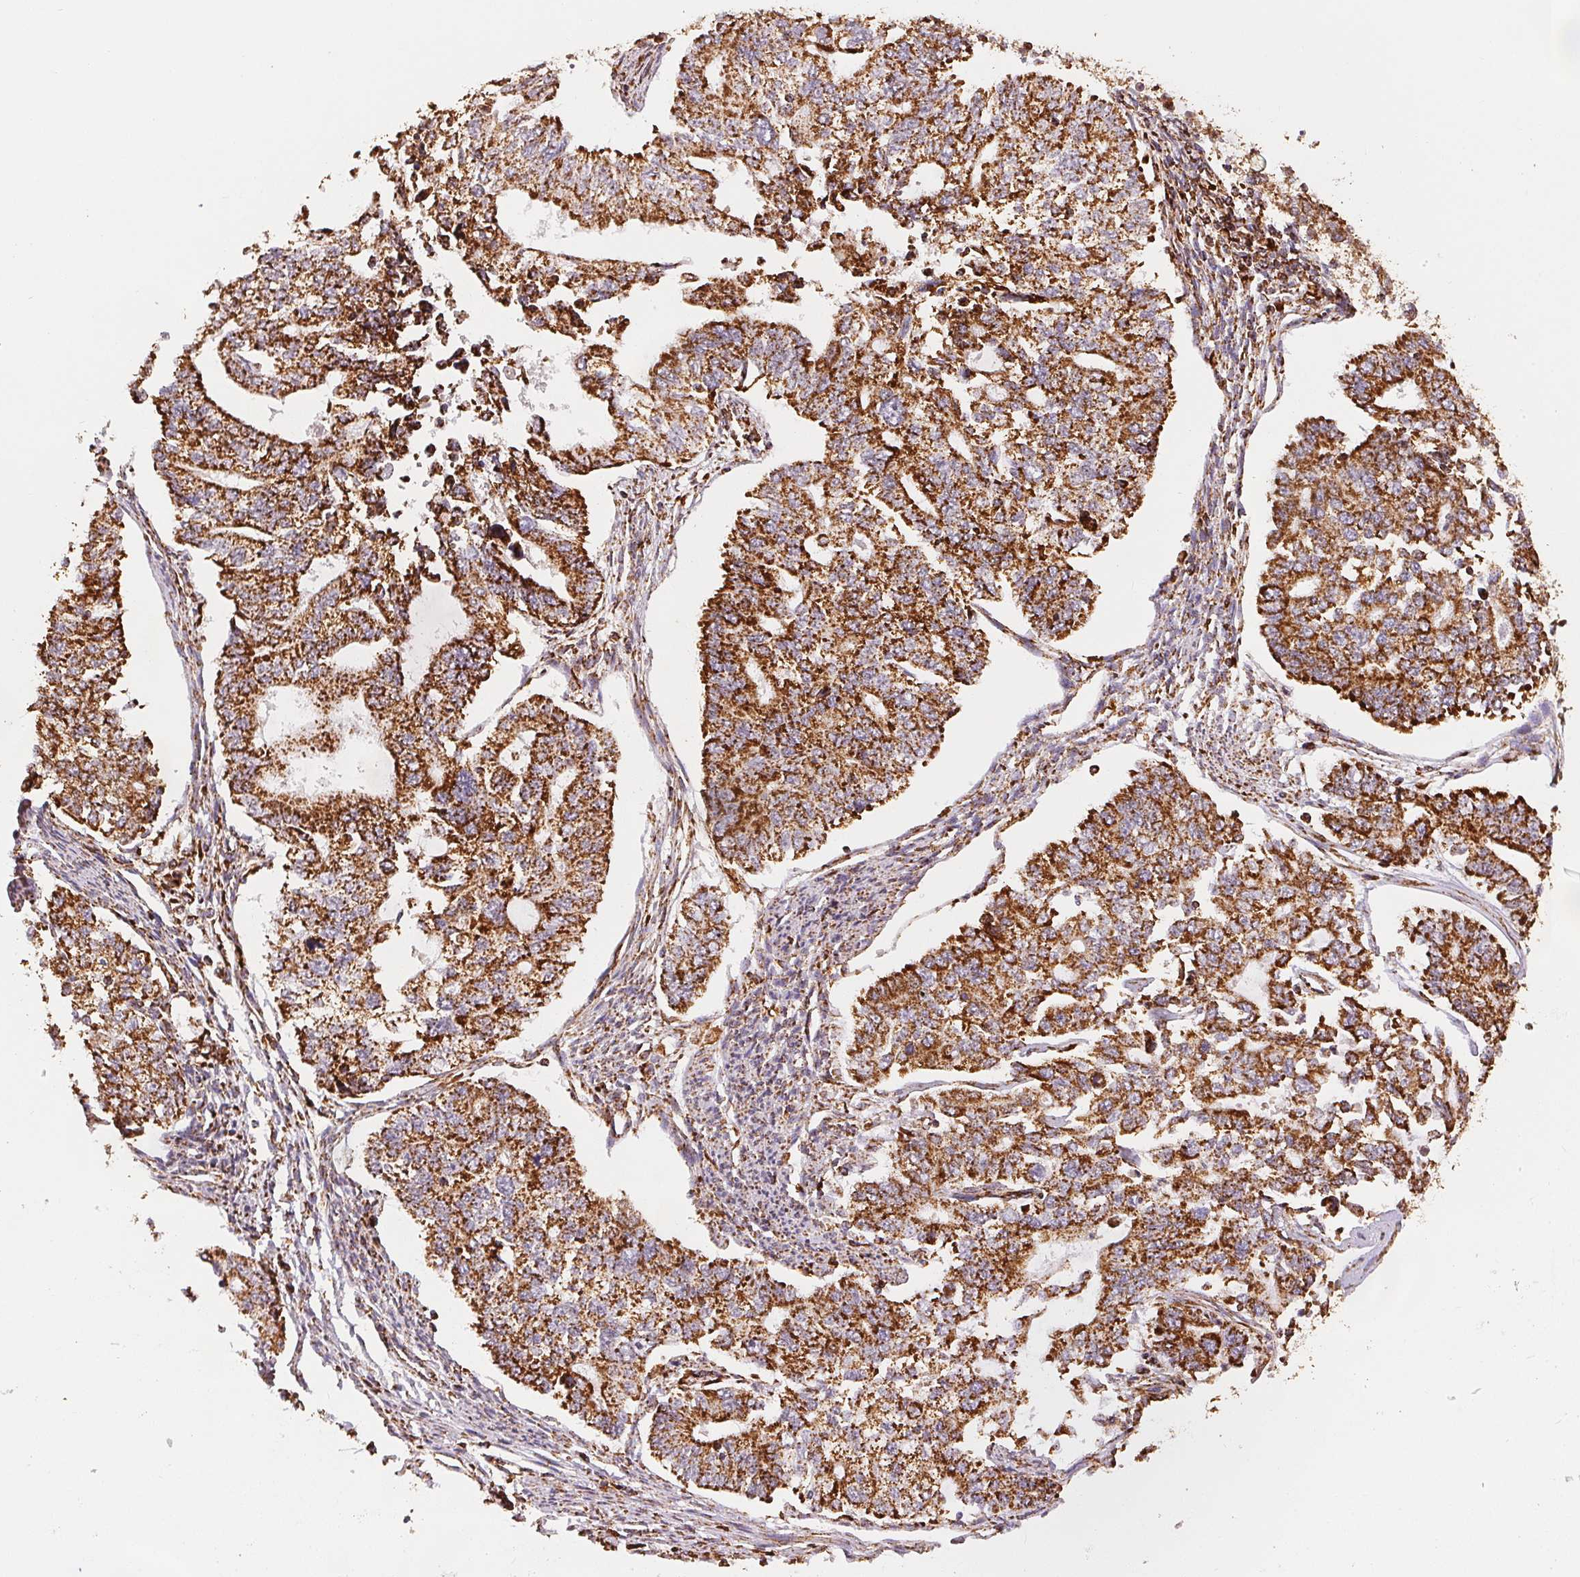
{"staining": {"intensity": "strong", "quantity": ">75%", "location": "cytoplasmic/membranous"}, "tissue": "endometrial cancer", "cell_type": "Tumor cells", "image_type": "cancer", "snomed": [{"axis": "morphology", "description": "Adenocarcinoma, NOS"}, {"axis": "topography", "description": "Uterus"}], "caption": "Immunohistochemical staining of human adenocarcinoma (endometrial) exhibits high levels of strong cytoplasmic/membranous positivity in approximately >75% of tumor cells.", "gene": "SDHB", "patient": {"sex": "female", "age": 59}}